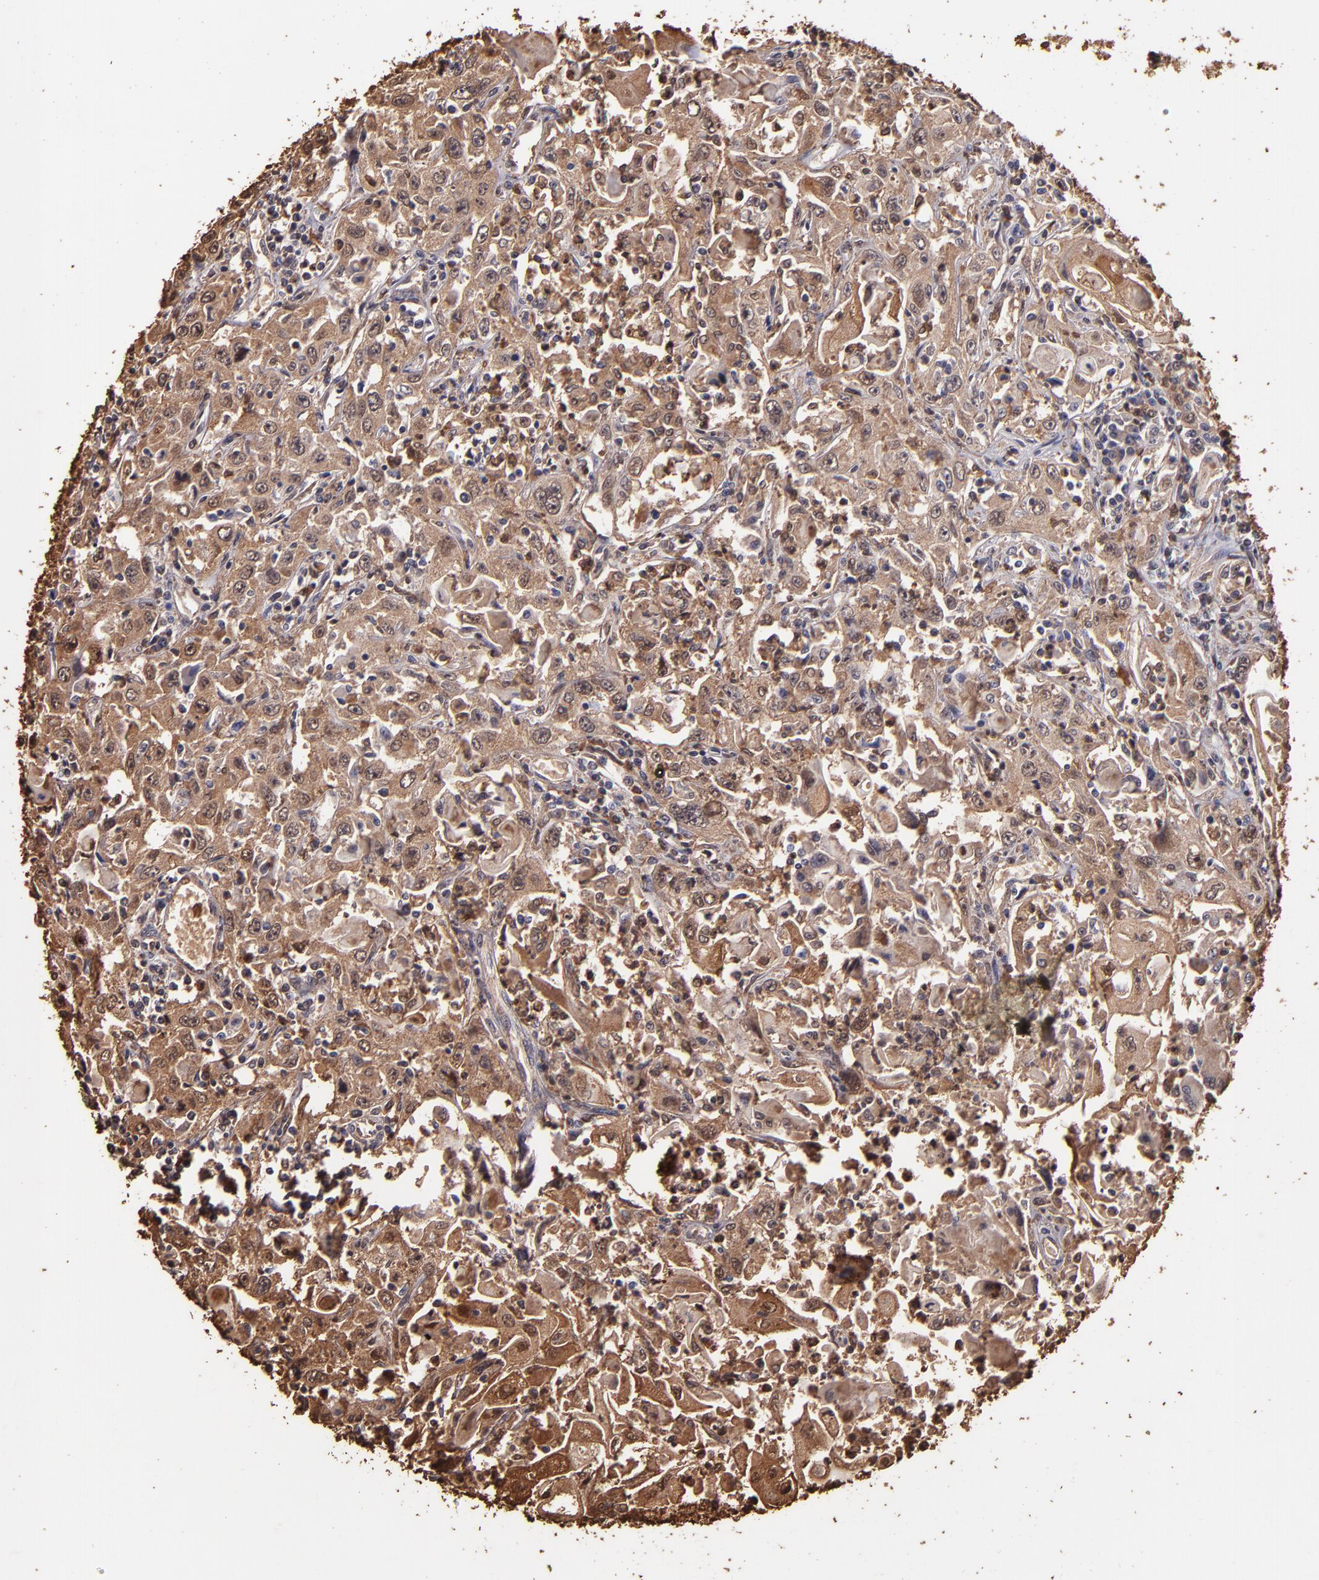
{"staining": {"intensity": "moderate", "quantity": ">75%", "location": "cytoplasmic/membranous"}, "tissue": "head and neck cancer", "cell_type": "Tumor cells", "image_type": "cancer", "snomed": [{"axis": "morphology", "description": "Squamous cell carcinoma, NOS"}, {"axis": "topography", "description": "Oral tissue"}, {"axis": "topography", "description": "Head-Neck"}], "caption": "Head and neck cancer was stained to show a protein in brown. There is medium levels of moderate cytoplasmic/membranous staining in approximately >75% of tumor cells.", "gene": "S100A6", "patient": {"sex": "female", "age": 76}}